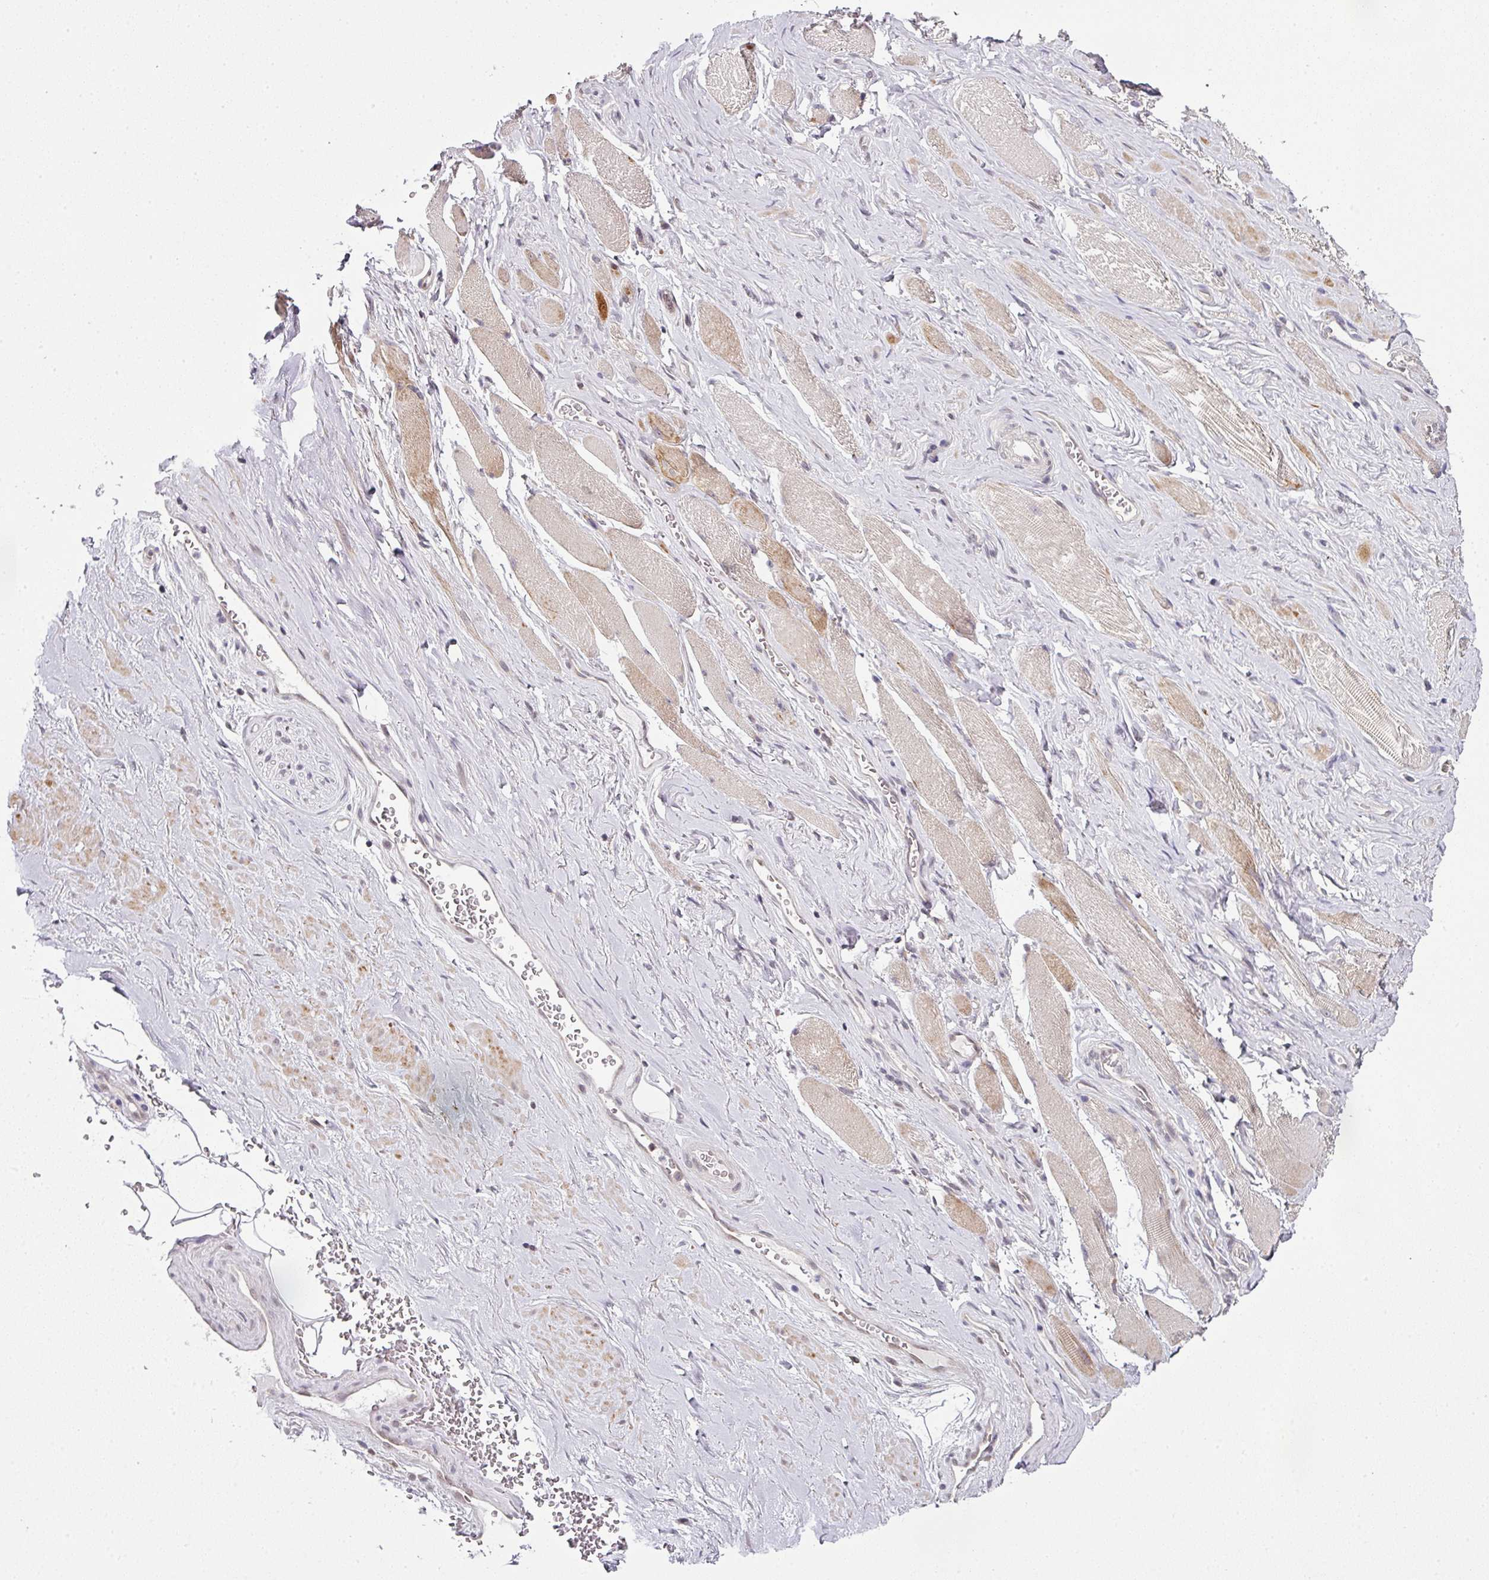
{"staining": {"intensity": "negative", "quantity": "none", "location": "none"}, "tissue": "adipose tissue", "cell_type": "Adipocytes", "image_type": "normal", "snomed": [{"axis": "morphology", "description": "Normal tissue, NOS"}, {"axis": "topography", "description": "Prostate"}, {"axis": "topography", "description": "Peripheral nerve tissue"}], "caption": "Adipocytes show no significant staining in benign adipose tissue.", "gene": "DERPC", "patient": {"sex": "male", "age": 61}}